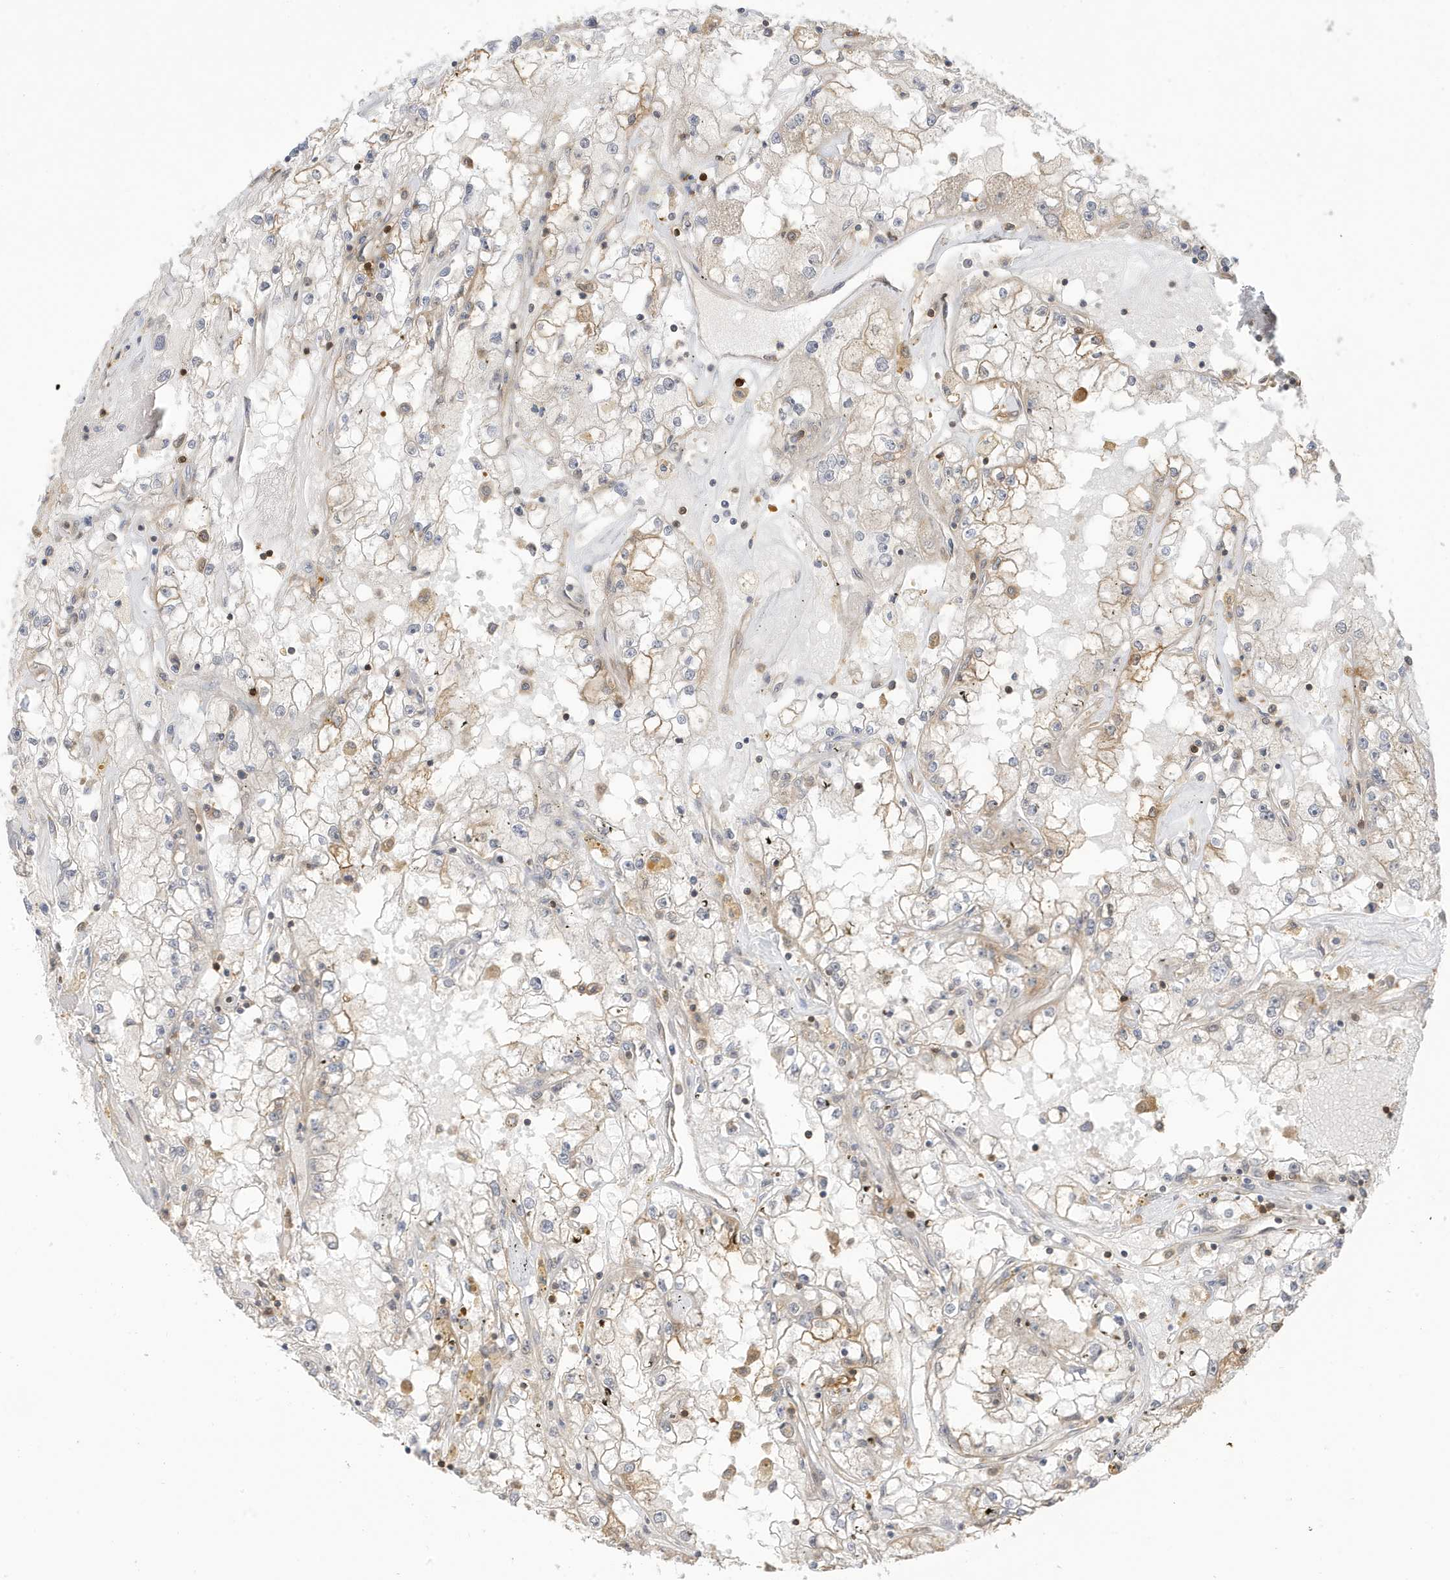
{"staining": {"intensity": "weak", "quantity": "<25%", "location": "cytoplasmic/membranous"}, "tissue": "renal cancer", "cell_type": "Tumor cells", "image_type": "cancer", "snomed": [{"axis": "morphology", "description": "Adenocarcinoma, NOS"}, {"axis": "topography", "description": "Kidney"}], "caption": "High magnification brightfield microscopy of renal cancer (adenocarcinoma) stained with DAB (brown) and counterstained with hematoxylin (blue): tumor cells show no significant expression.", "gene": "TAB3", "patient": {"sex": "male", "age": 56}}